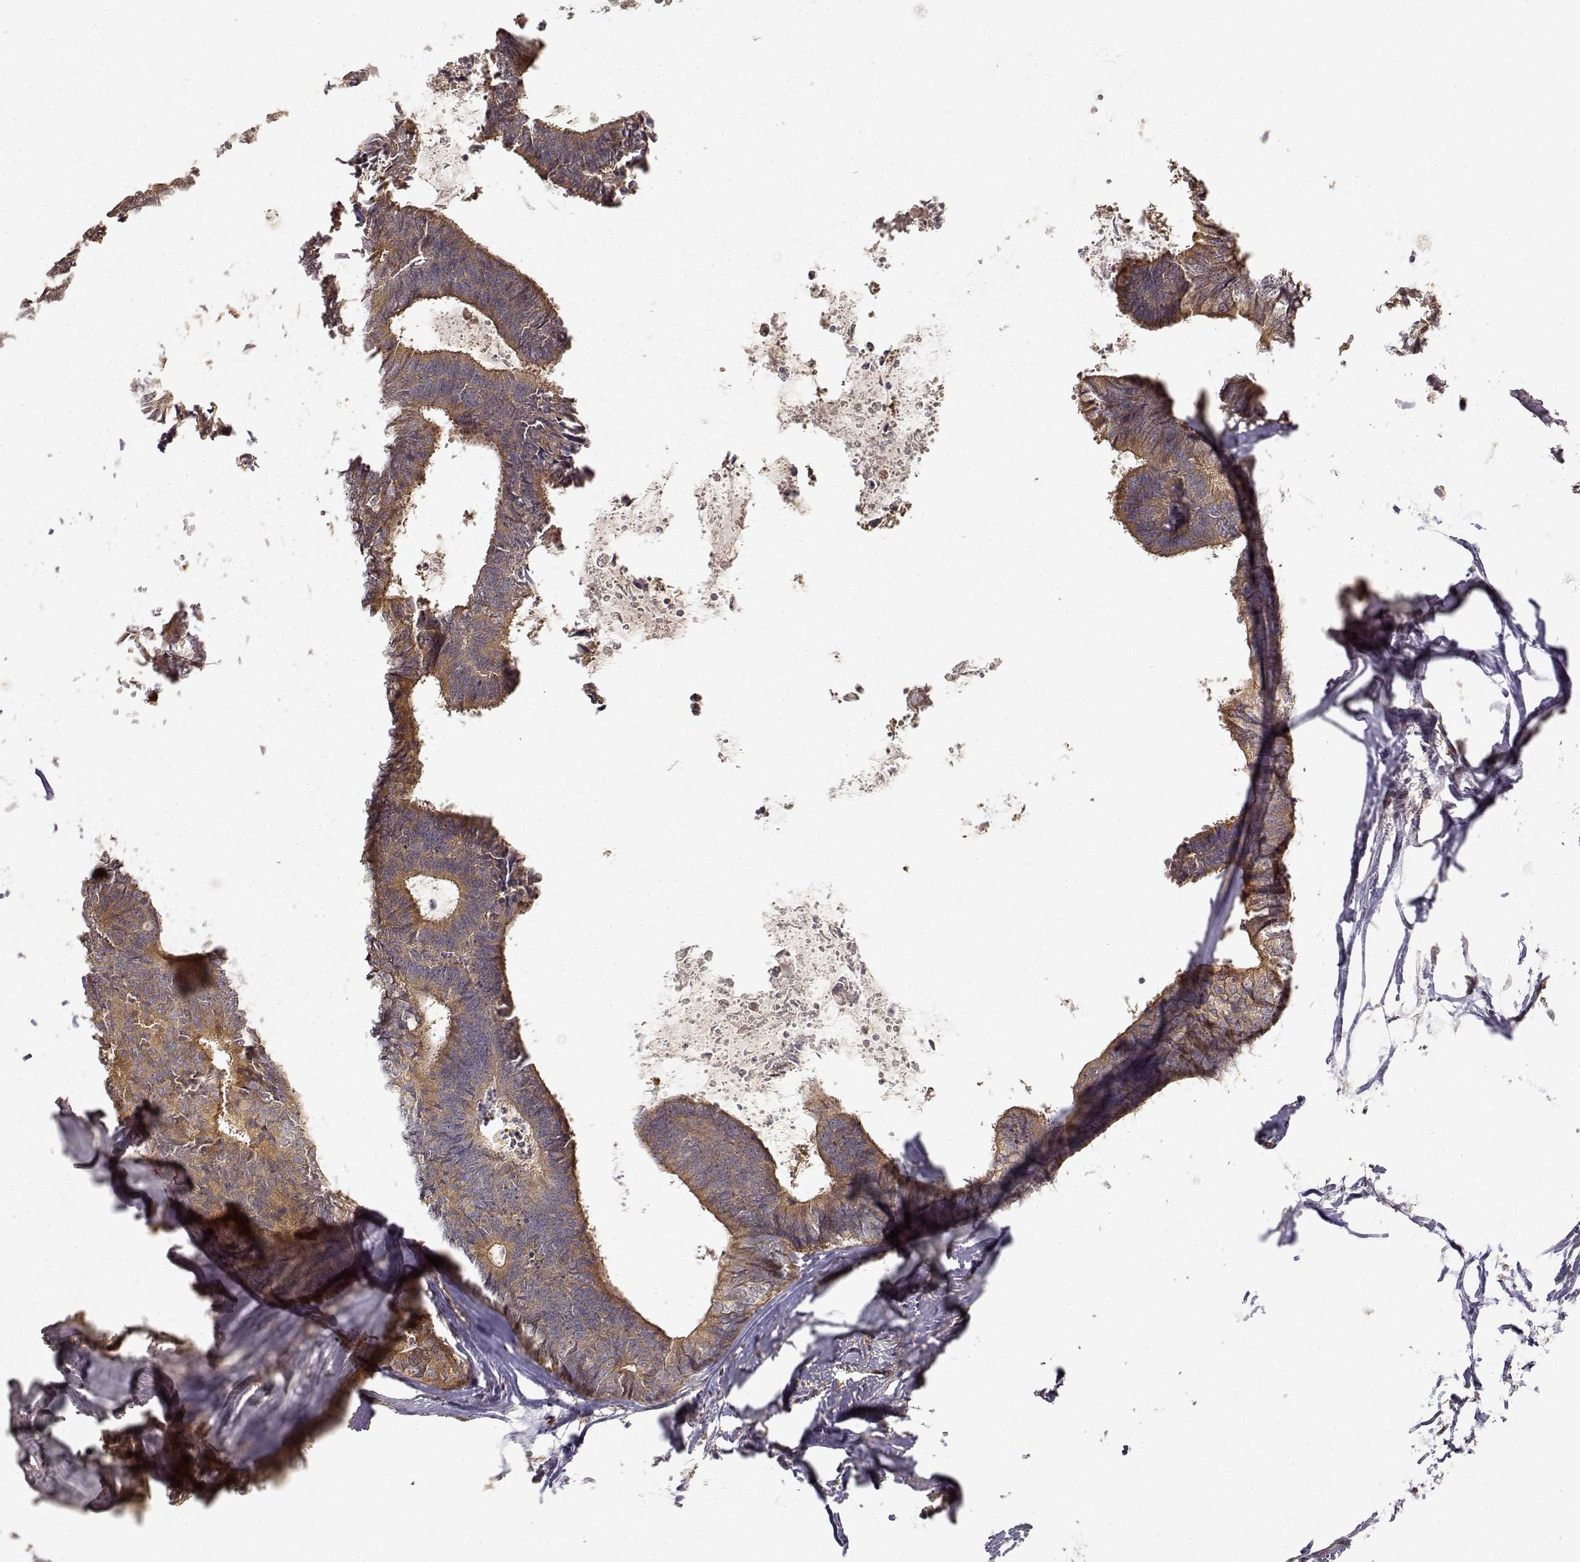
{"staining": {"intensity": "moderate", "quantity": ">75%", "location": "cytoplasmic/membranous"}, "tissue": "colorectal cancer", "cell_type": "Tumor cells", "image_type": "cancer", "snomed": [{"axis": "morphology", "description": "Adenocarcinoma, NOS"}, {"axis": "topography", "description": "Colon"}, {"axis": "topography", "description": "Rectum"}], "caption": "An IHC photomicrograph of neoplastic tissue is shown. Protein staining in brown highlights moderate cytoplasmic/membranous positivity in colorectal adenocarcinoma within tumor cells. (Stains: DAB (3,3'-diaminobenzidine) in brown, nuclei in blue, Microscopy: brightfield microscopy at high magnification).", "gene": "CDK5RAP2", "patient": {"sex": "male", "age": 57}}